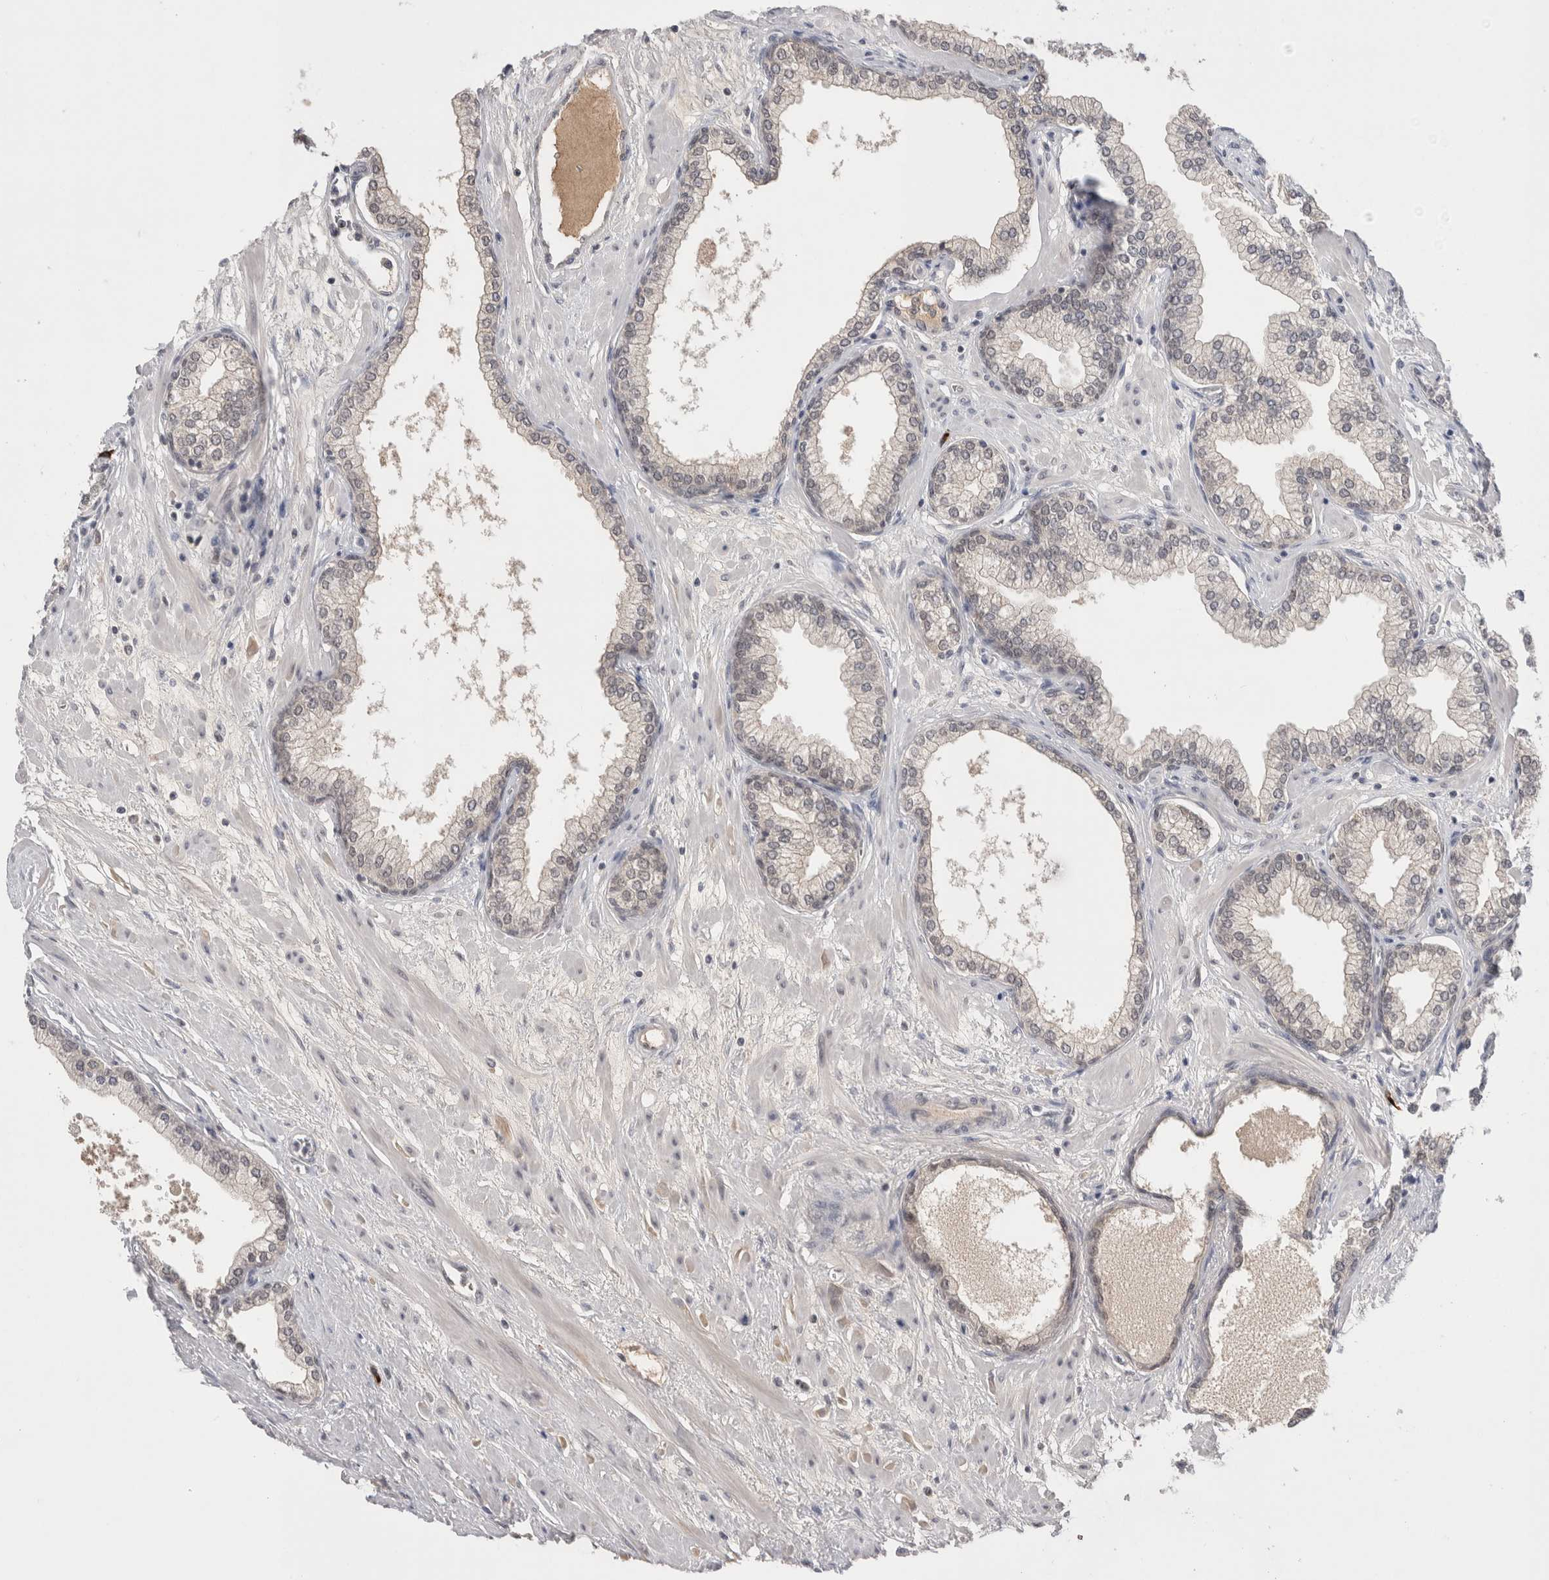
{"staining": {"intensity": "moderate", "quantity": "25%-75%", "location": "nuclear"}, "tissue": "prostate", "cell_type": "Glandular cells", "image_type": "normal", "snomed": [{"axis": "morphology", "description": "Normal tissue, NOS"}, {"axis": "morphology", "description": "Urothelial carcinoma, Low grade"}, {"axis": "topography", "description": "Urinary bladder"}, {"axis": "topography", "description": "Prostate"}], "caption": "Protein expression analysis of unremarkable prostate exhibits moderate nuclear expression in approximately 25%-75% of glandular cells.", "gene": "ZNF24", "patient": {"sex": "male", "age": 60}}